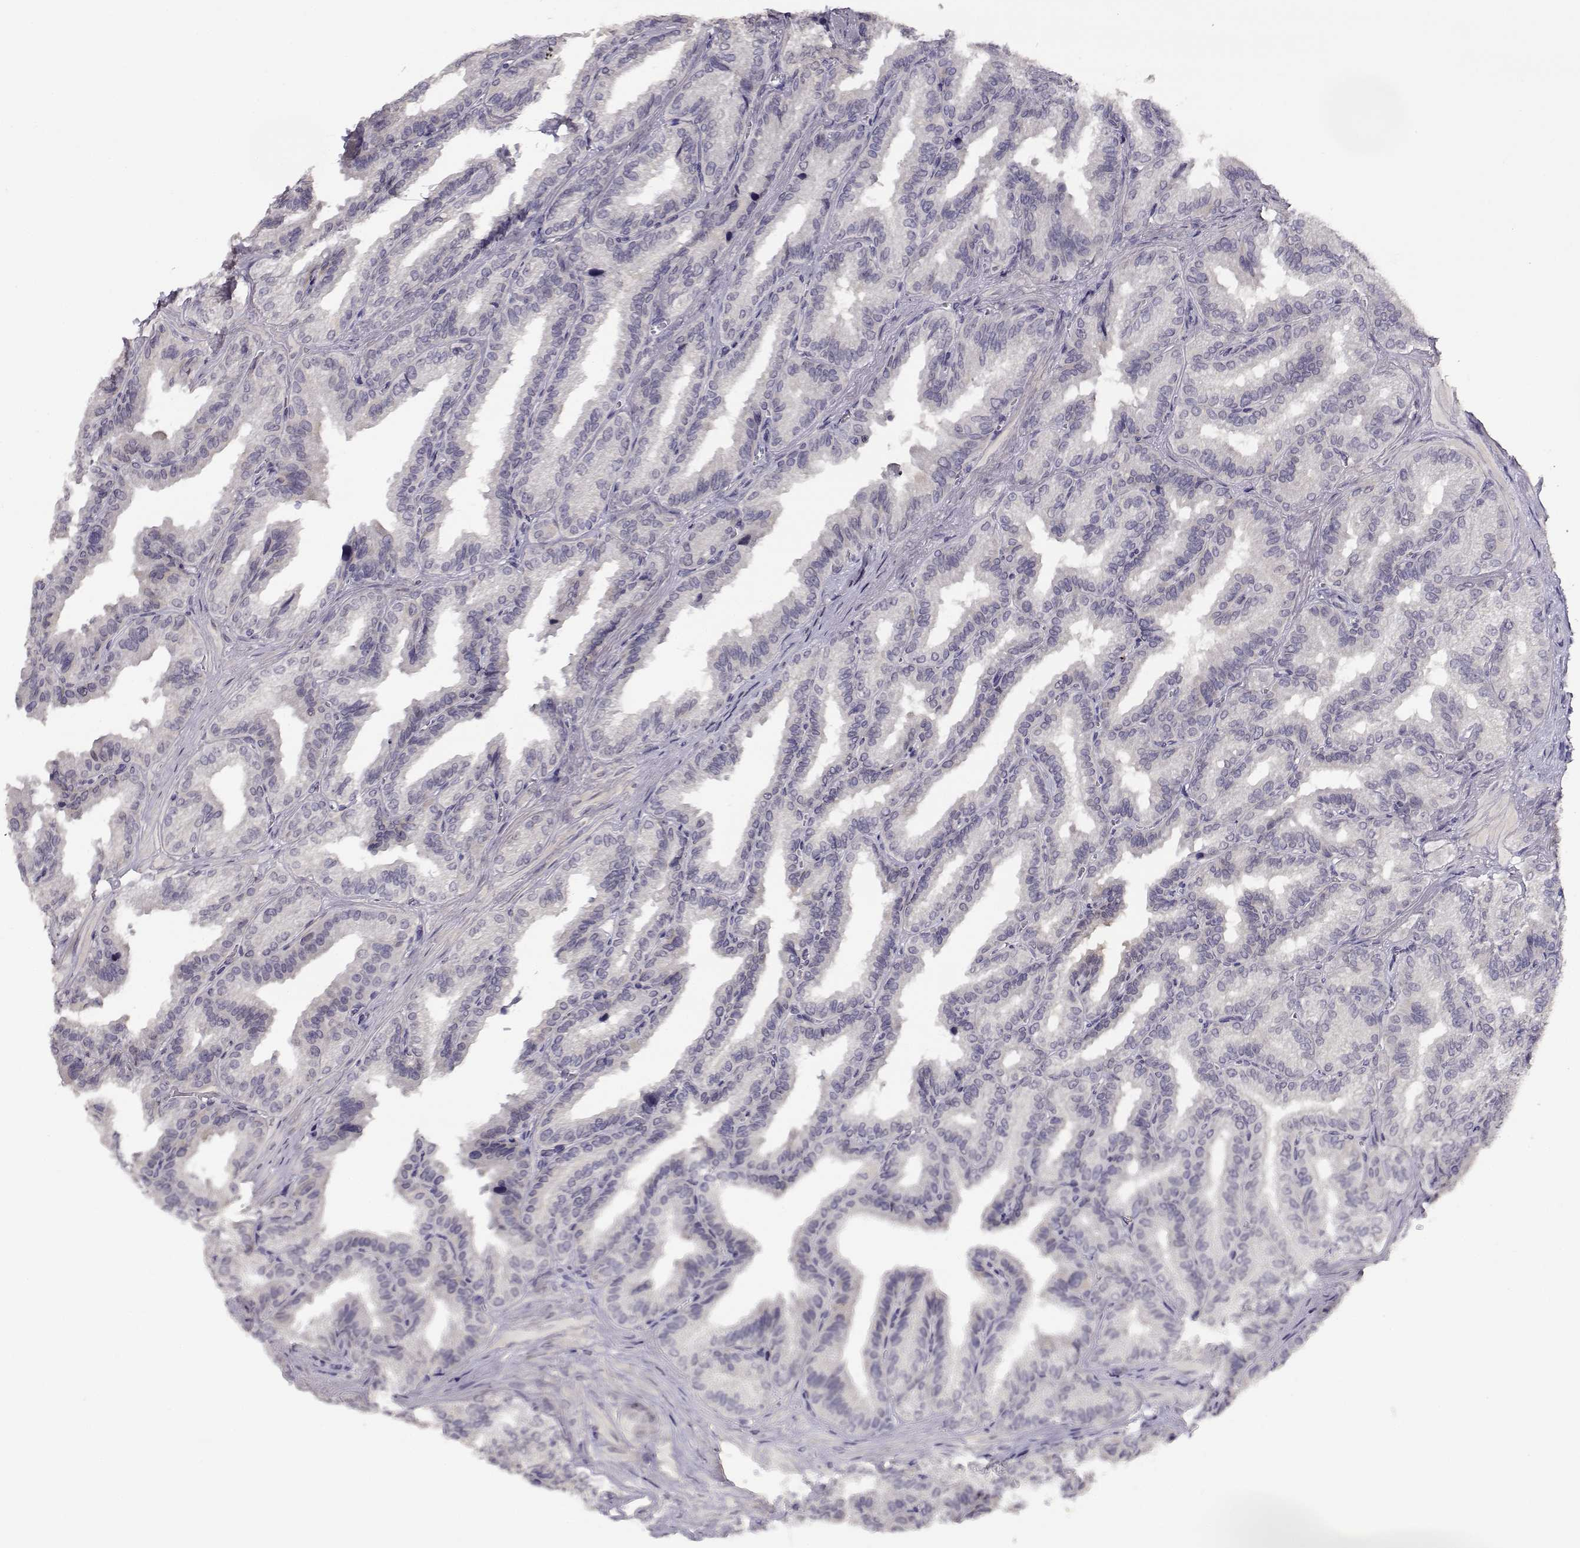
{"staining": {"intensity": "negative", "quantity": "none", "location": "none"}, "tissue": "seminal vesicle", "cell_type": "Glandular cells", "image_type": "normal", "snomed": [{"axis": "morphology", "description": "Normal tissue, NOS"}, {"axis": "topography", "description": "Seminal veicle"}], "caption": "Seminal vesicle was stained to show a protein in brown. There is no significant staining in glandular cells. (Stains: DAB immunohistochemistry with hematoxylin counter stain, Microscopy: brightfield microscopy at high magnification).", "gene": "RHOXF2", "patient": {"sex": "male", "age": 37}}